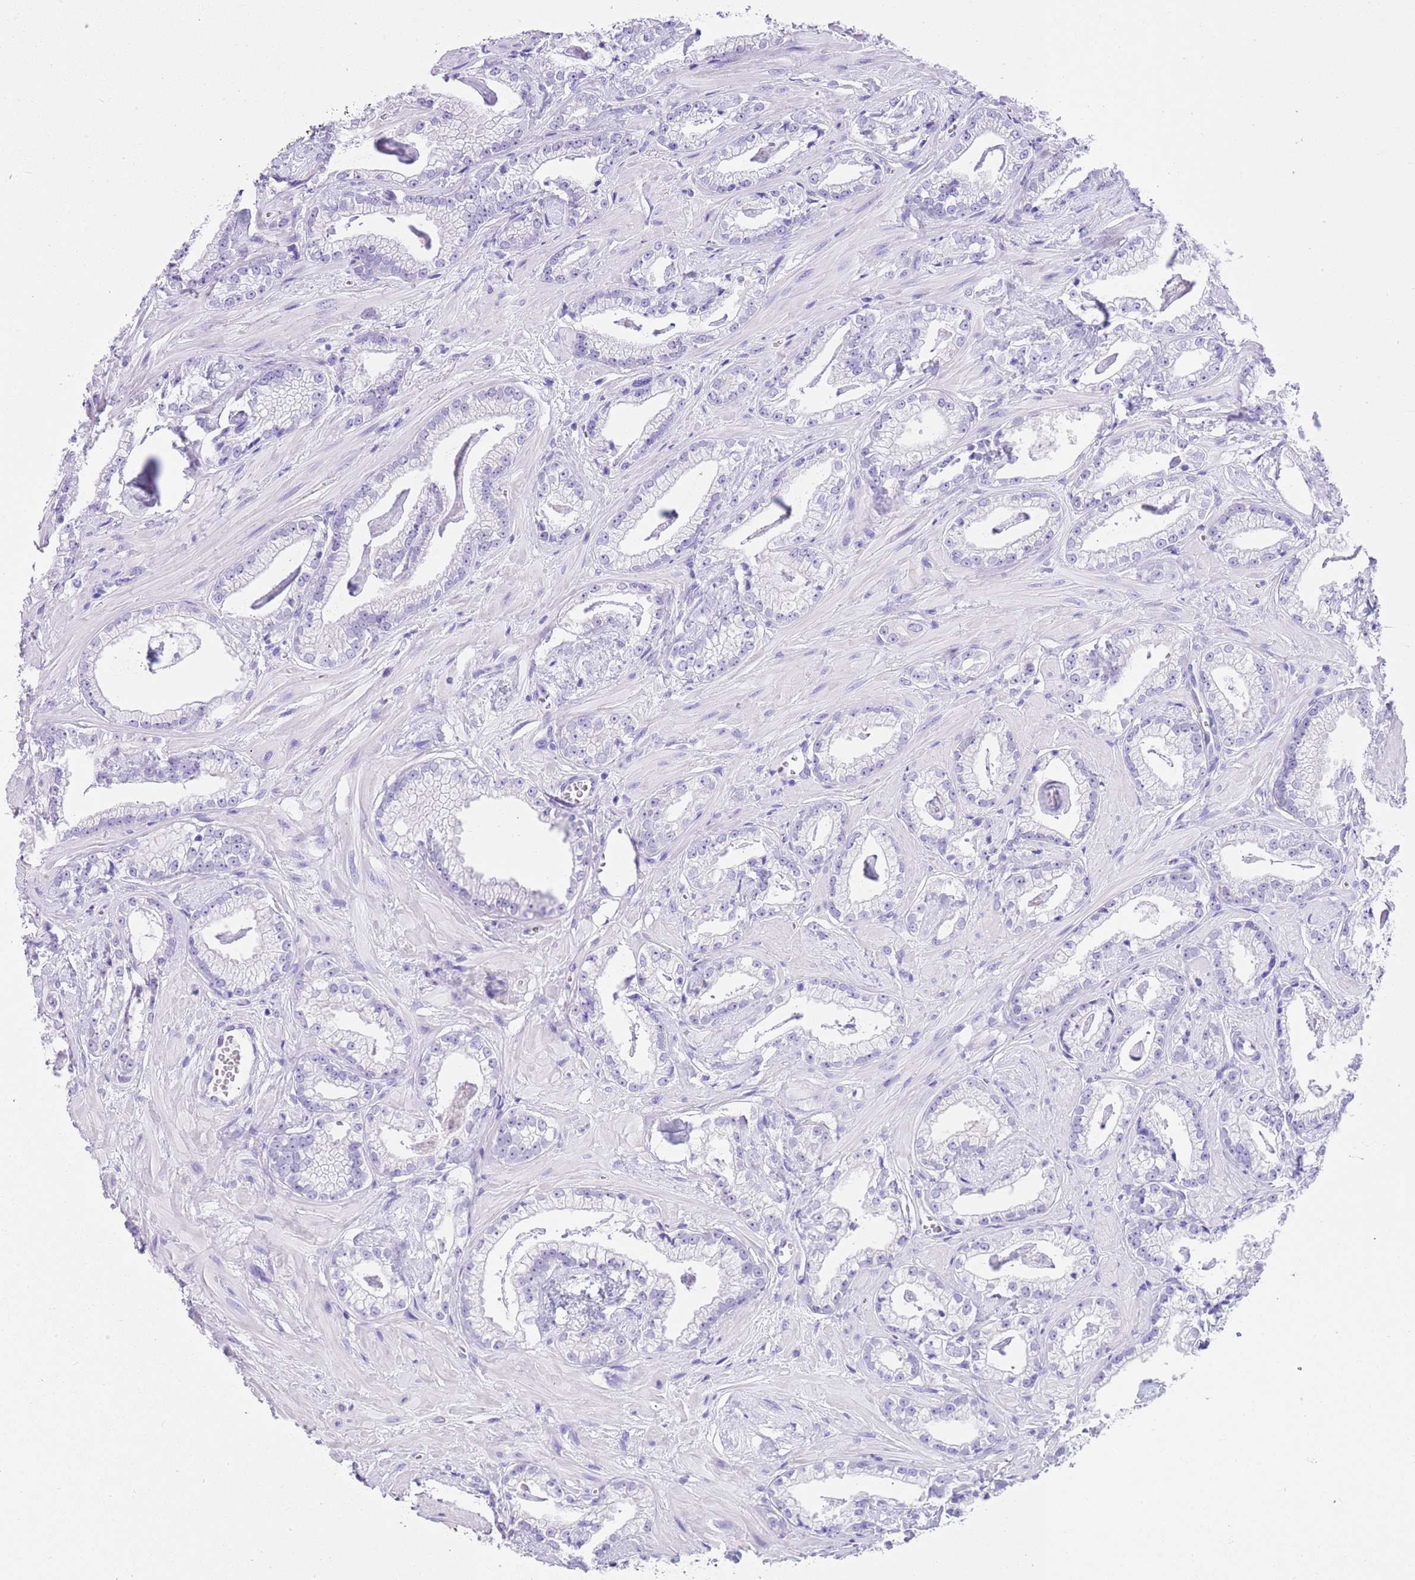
{"staining": {"intensity": "negative", "quantity": "none", "location": "none"}, "tissue": "prostate cancer", "cell_type": "Tumor cells", "image_type": "cancer", "snomed": [{"axis": "morphology", "description": "Adenocarcinoma, Low grade"}, {"axis": "topography", "description": "Prostate"}], "caption": "This is an immunohistochemistry histopathology image of prostate cancer (low-grade adenocarcinoma). There is no positivity in tumor cells.", "gene": "TMEM185B", "patient": {"sex": "male", "age": 60}}